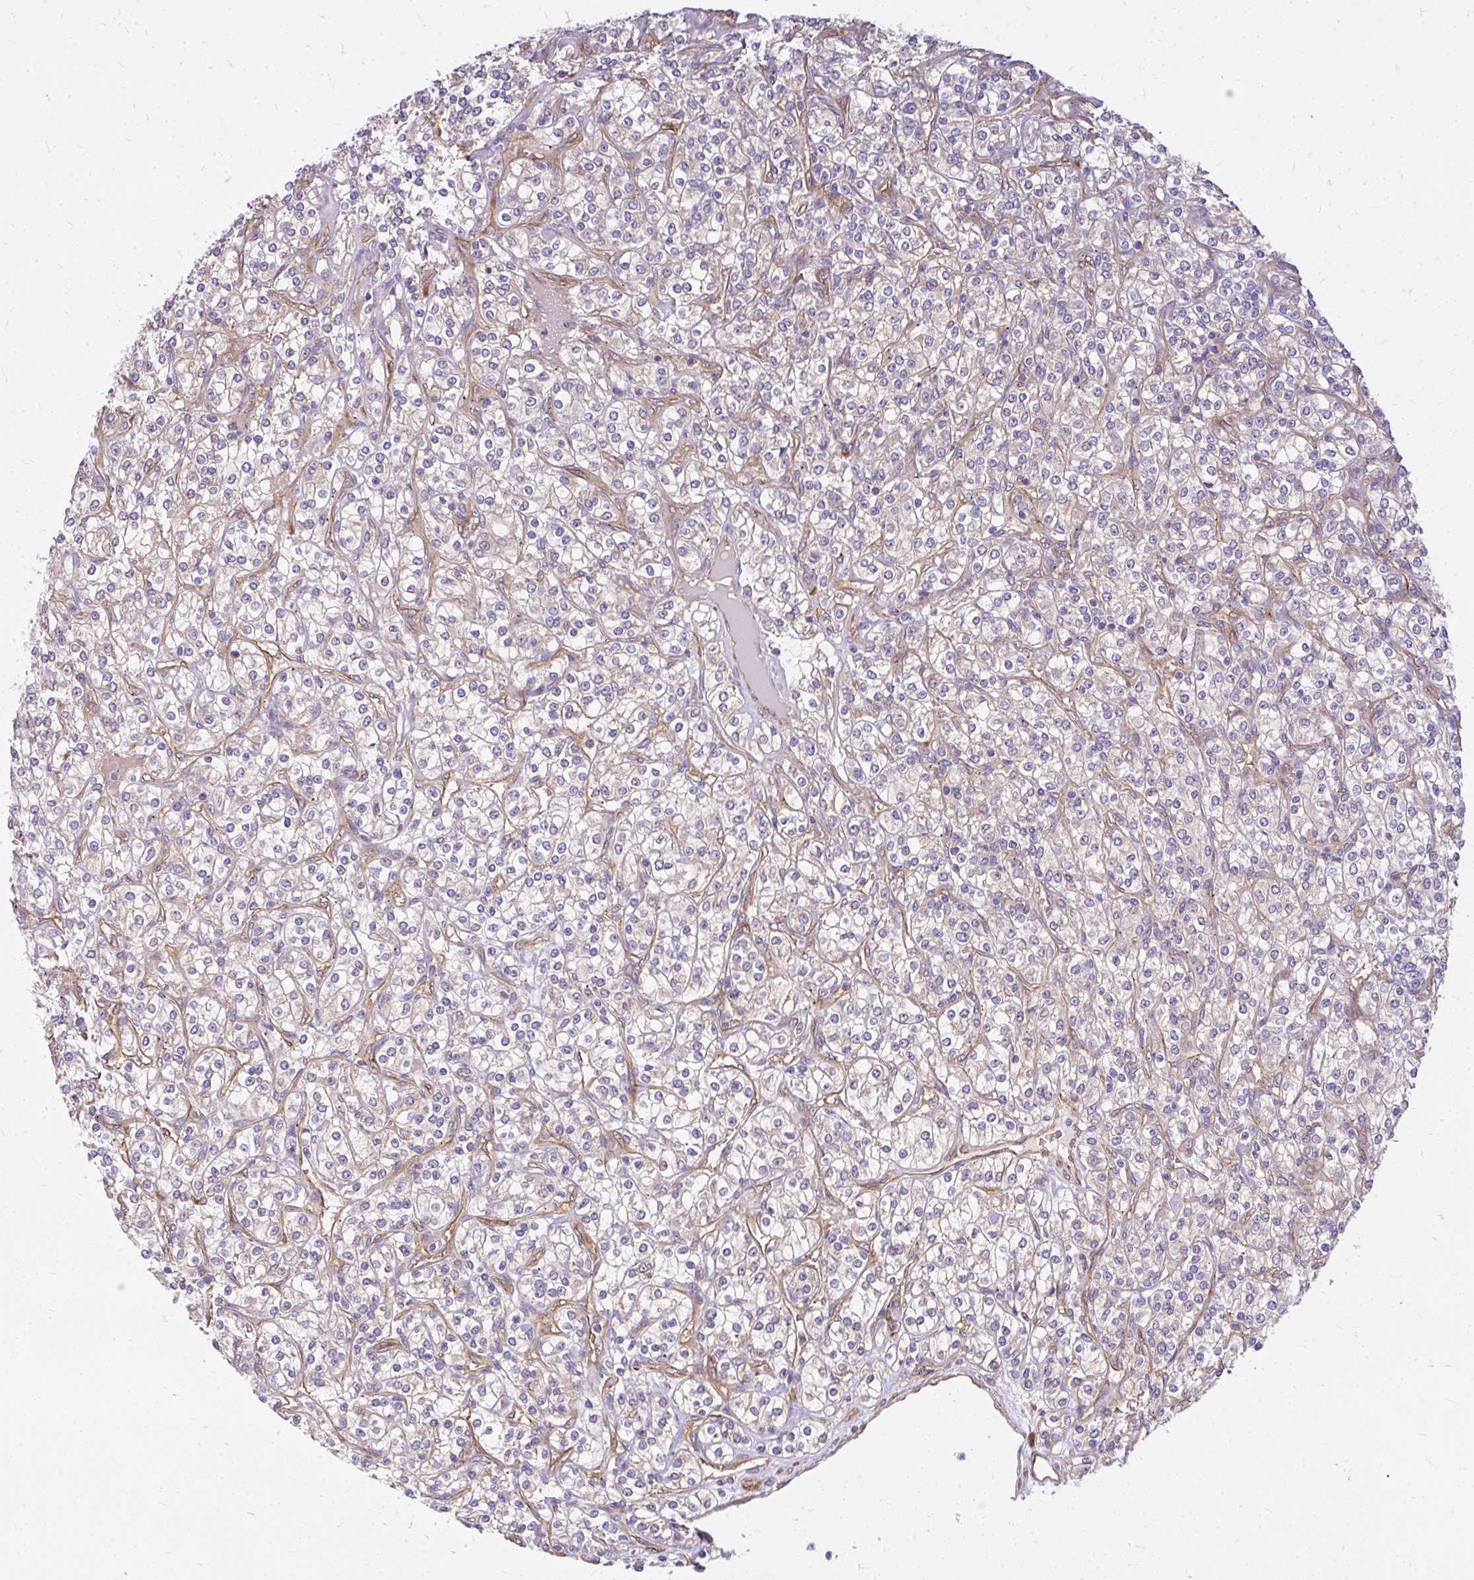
{"staining": {"intensity": "weak", "quantity": "25%-75%", "location": "cytoplasmic/membranous"}, "tissue": "renal cancer", "cell_type": "Tumor cells", "image_type": "cancer", "snomed": [{"axis": "morphology", "description": "Adenocarcinoma, NOS"}, {"axis": "topography", "description": "Kidney"}], "caption": "Immunohistochemical staining of adenocarcinoma (renal) exhibits low levels of weak cytoplasmic/membranous positivity in approximately 25%-75% of tumor cells.", "gene": "RSKR", "patient": {"sex": "male", "age": 77}}